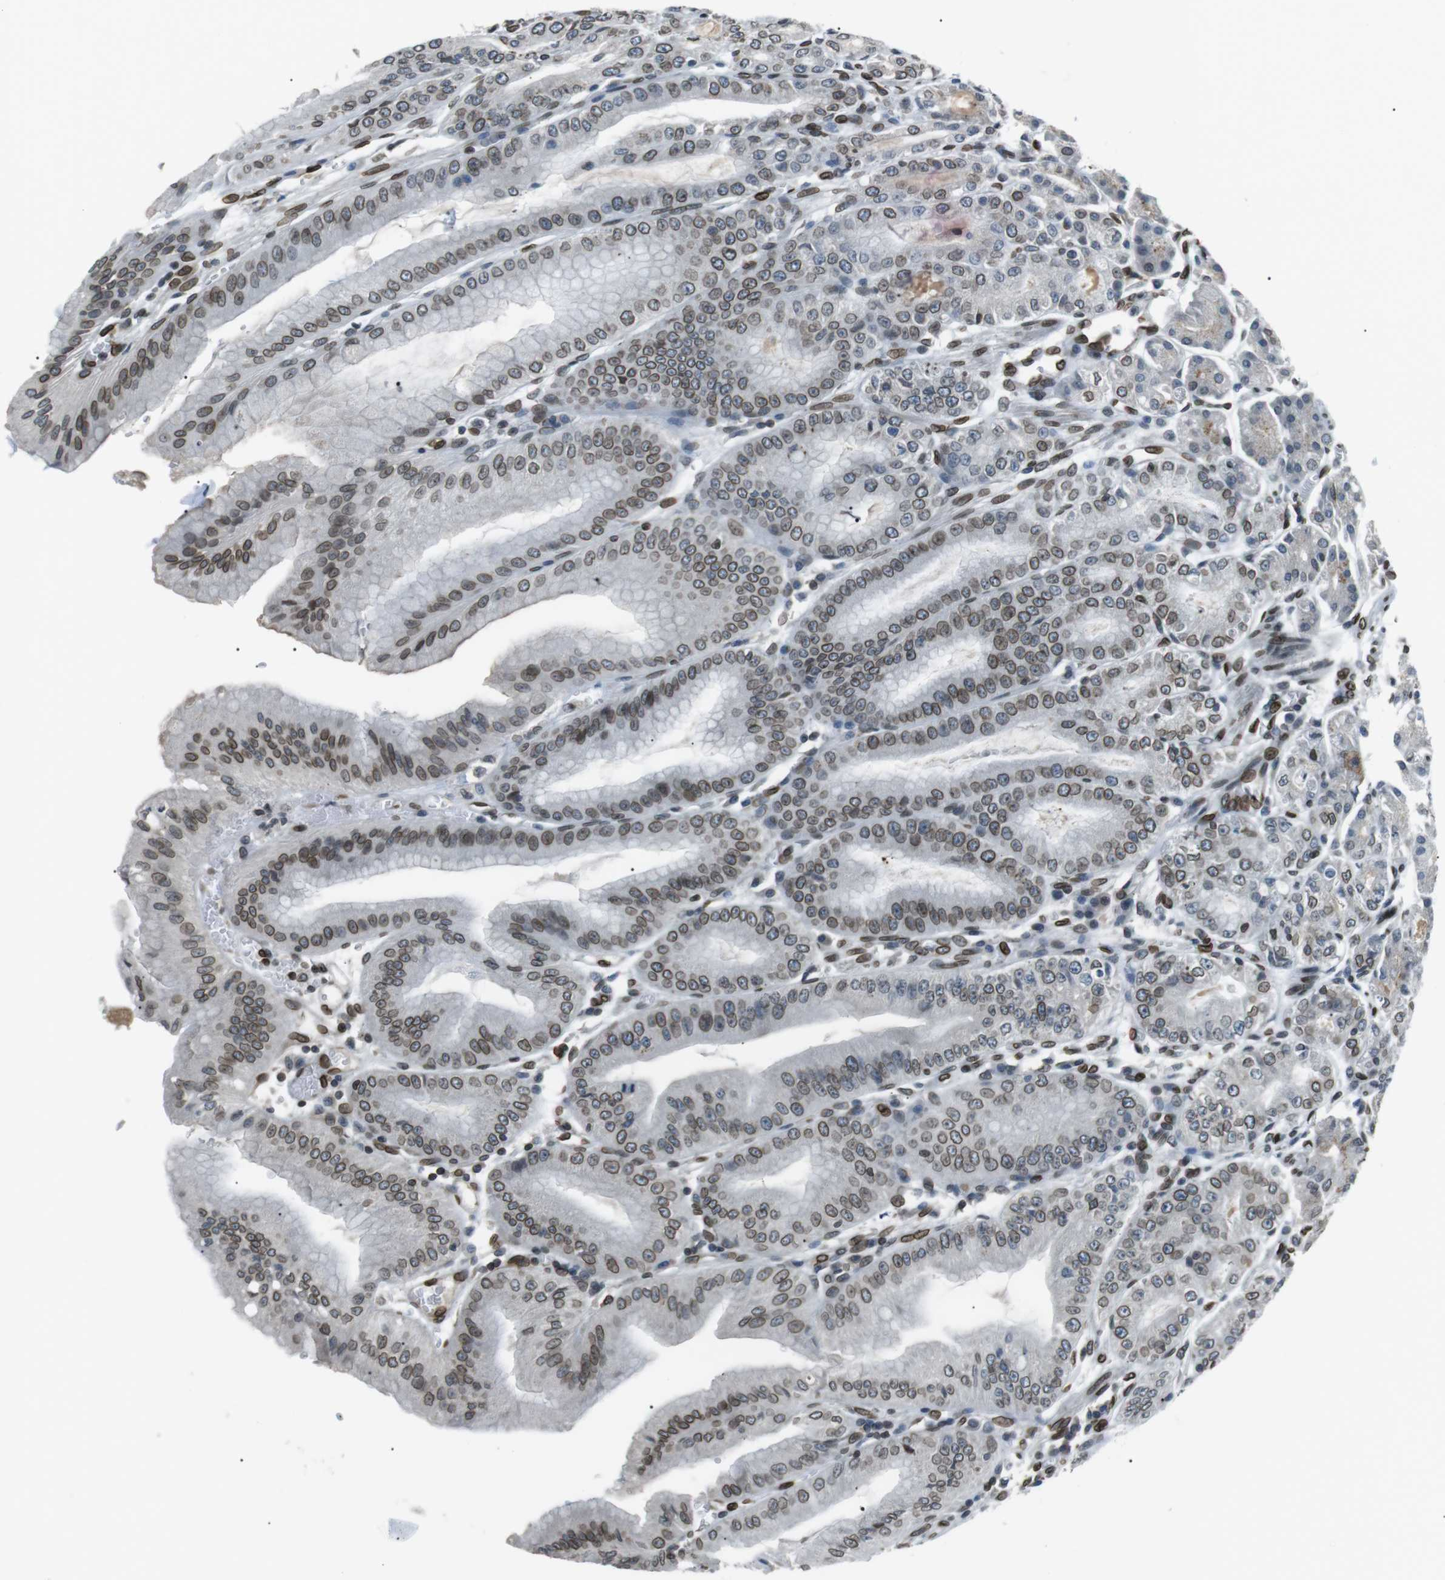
{"staining": {"intensity": "strong", "quantity": ">75%", "location": "cytoplasmic/membranous,nuclear"}, "tissue": "stomach", "cell_type": "Glandular cells", "image_type": "normal", "snomed": [{"axis": "morphology", "description": "Normal tissue, NOS"}, {"axis": "topography", "description": "Stomach, lower"}], "caption": "This micrograph demonstrates immunohistochemistry staining of normal human stomach, with high strong cytoplasmic/membranous,nuclear positivity in approximately >75% of glandular cells.", "gene": "TMX4", "patient": {"sex": "male", "age": 71}}